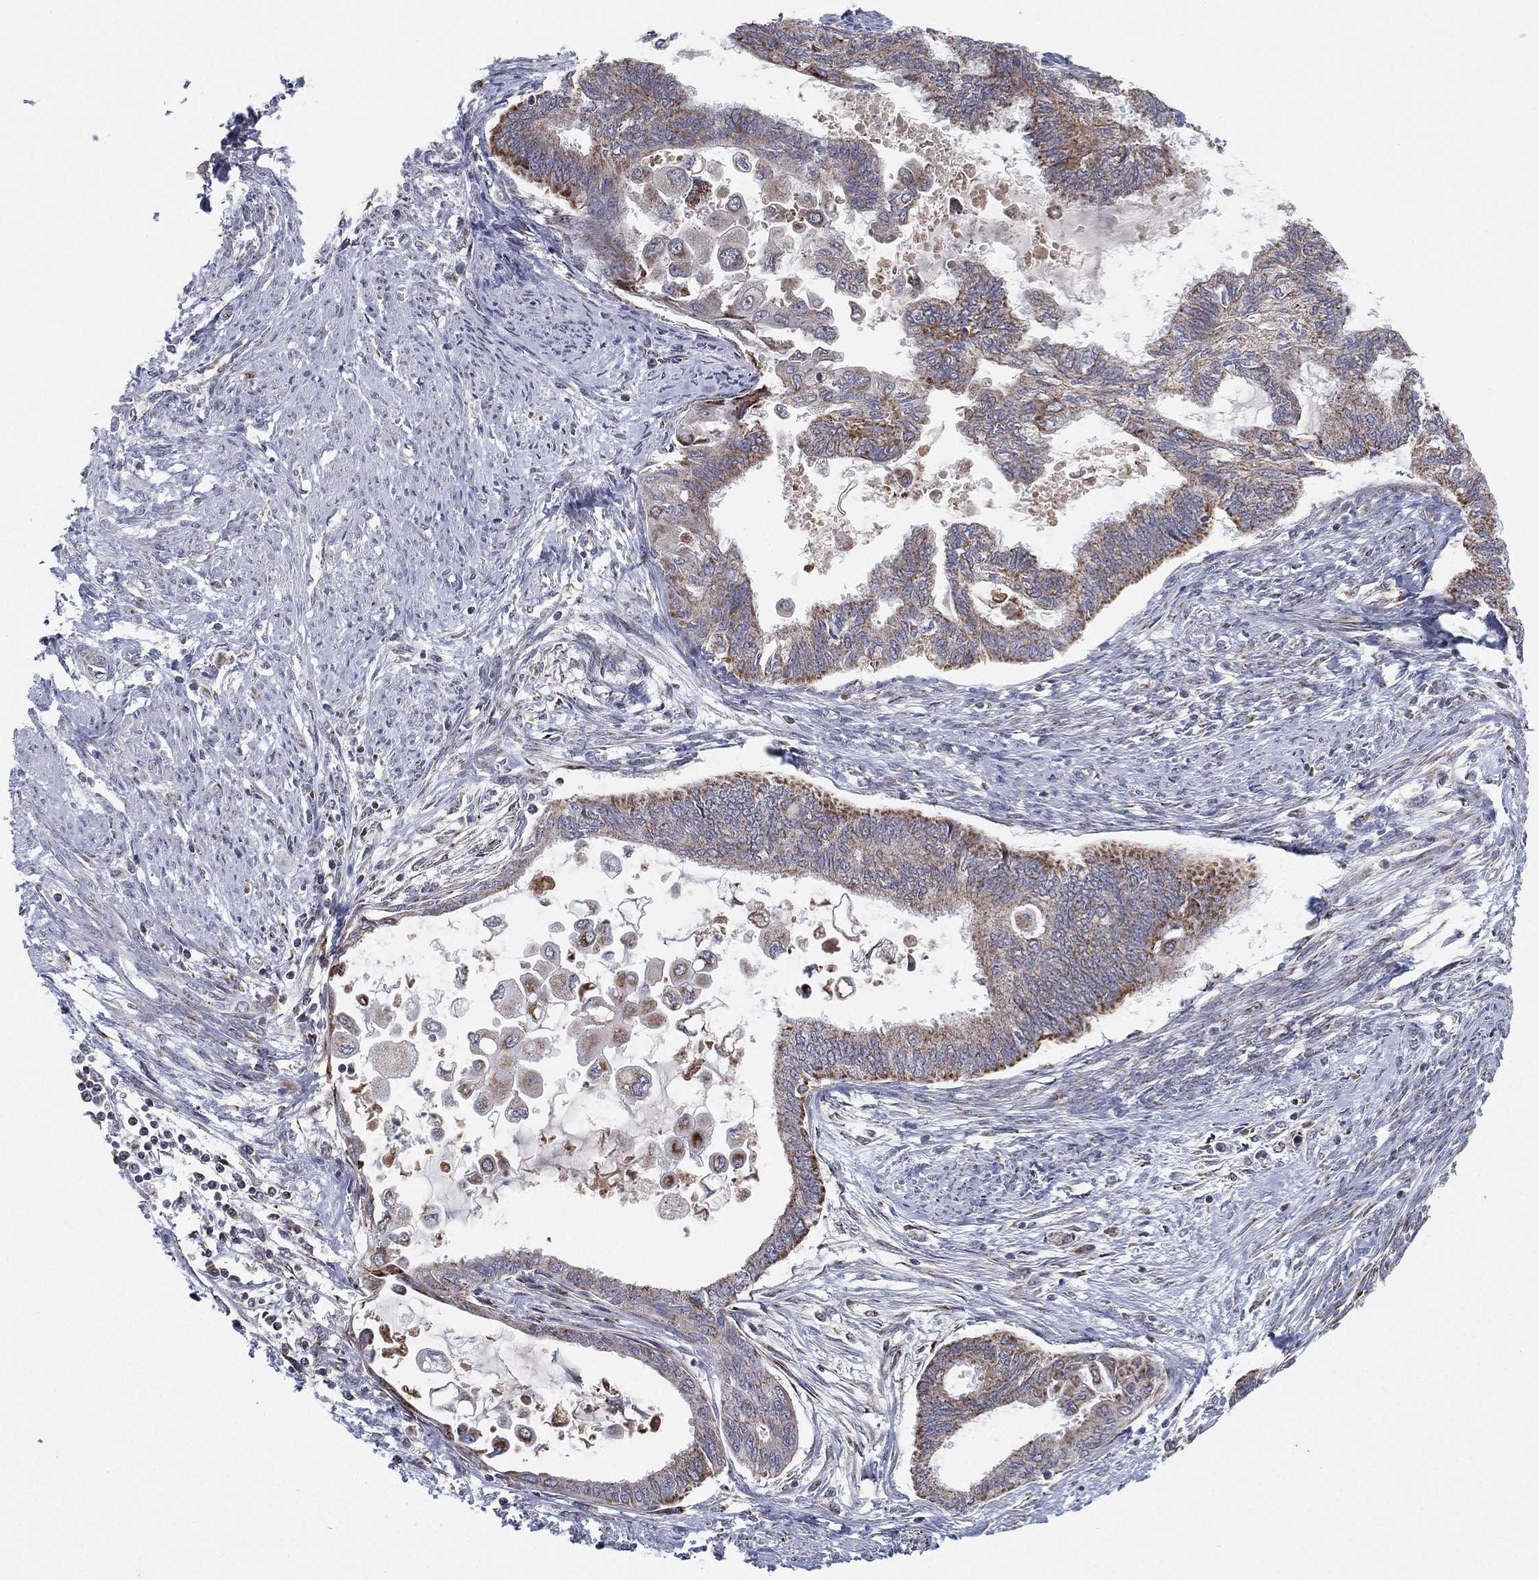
{"staining": {"intensity": "moderate", "quantity": "<25%", "location": "cytoplasmic/membranous"}, "tissue": "endometrial cancer", "cell_type": "Tumor cells", "image_type": "cancer", "snomed": [{"axis": "morphology", "description": "Adenocarcinoma, NOS"}, {"axis": "topography", "description": "Endometrium"}], "caption": "There is low levels of moderate cytoplasmic/membranous positivity in tumor cells of endometrial adenocarcinoma, as demonstrated by immunohistochemical staining (brown color).", "gene": "PSMG4", "patient": {"sex": "female", "age": 86}}